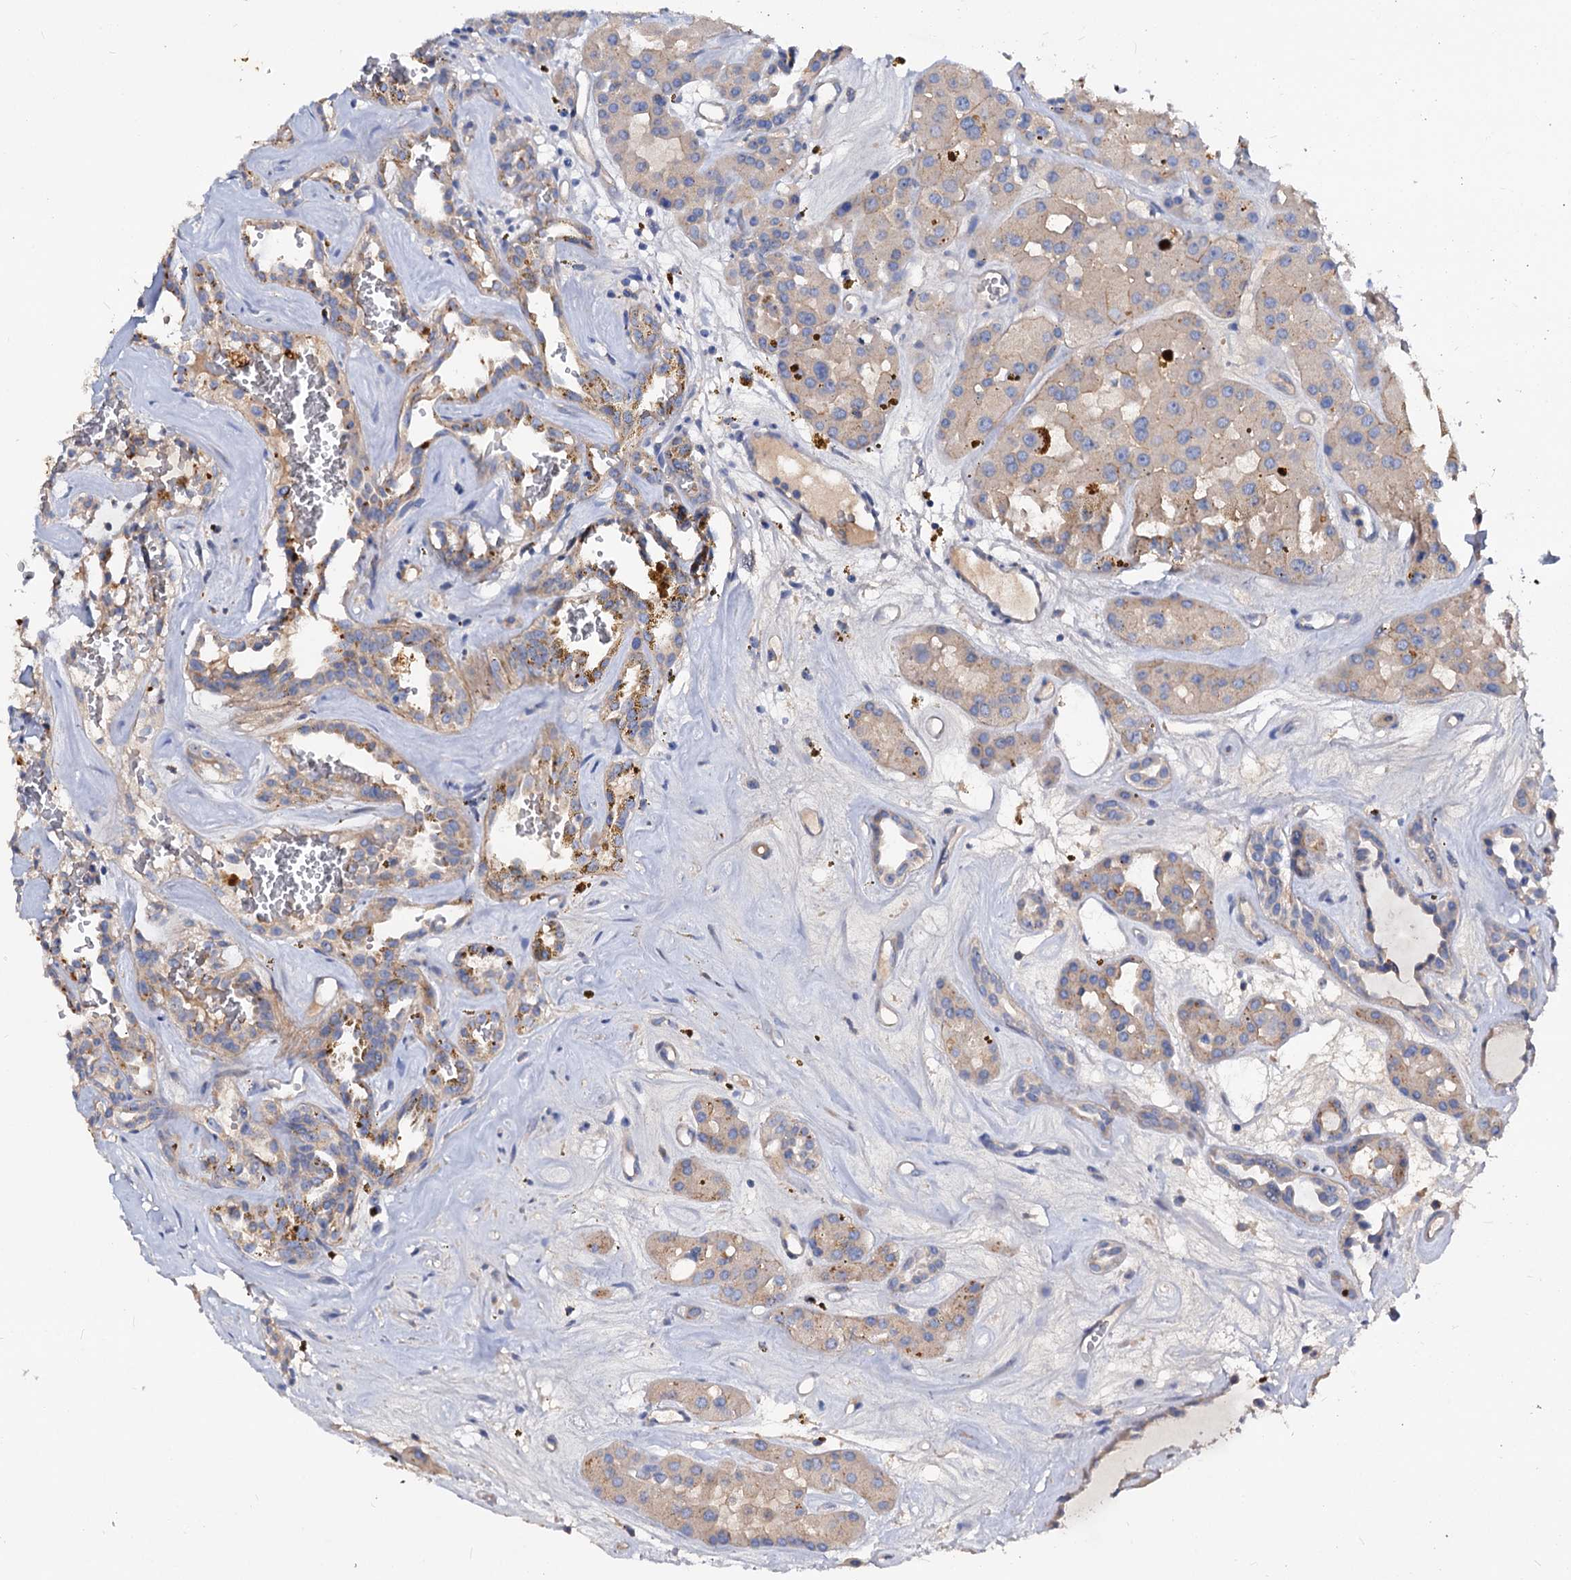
{"staining": {"intensity": "weak", "quantity": "25%-75%", "location": "cytoplasmic/membranous"}, "tissue": "renal cancer", "cell_type": "Tumor cells", "image_type": "cancer", "snomed": [{"axis": "morphology", "description": "Carcinoma, NOS"}, {"axis": "topography", "description": "Kidney"}], "caption": "The immunohistochemical stain highlights weak cytoplasmic/membranous staining in tumor cells of renal cancer (carcinoma) tissue.", "gene": "ACY3", "patient": {"sex": "female", "age": 75}}